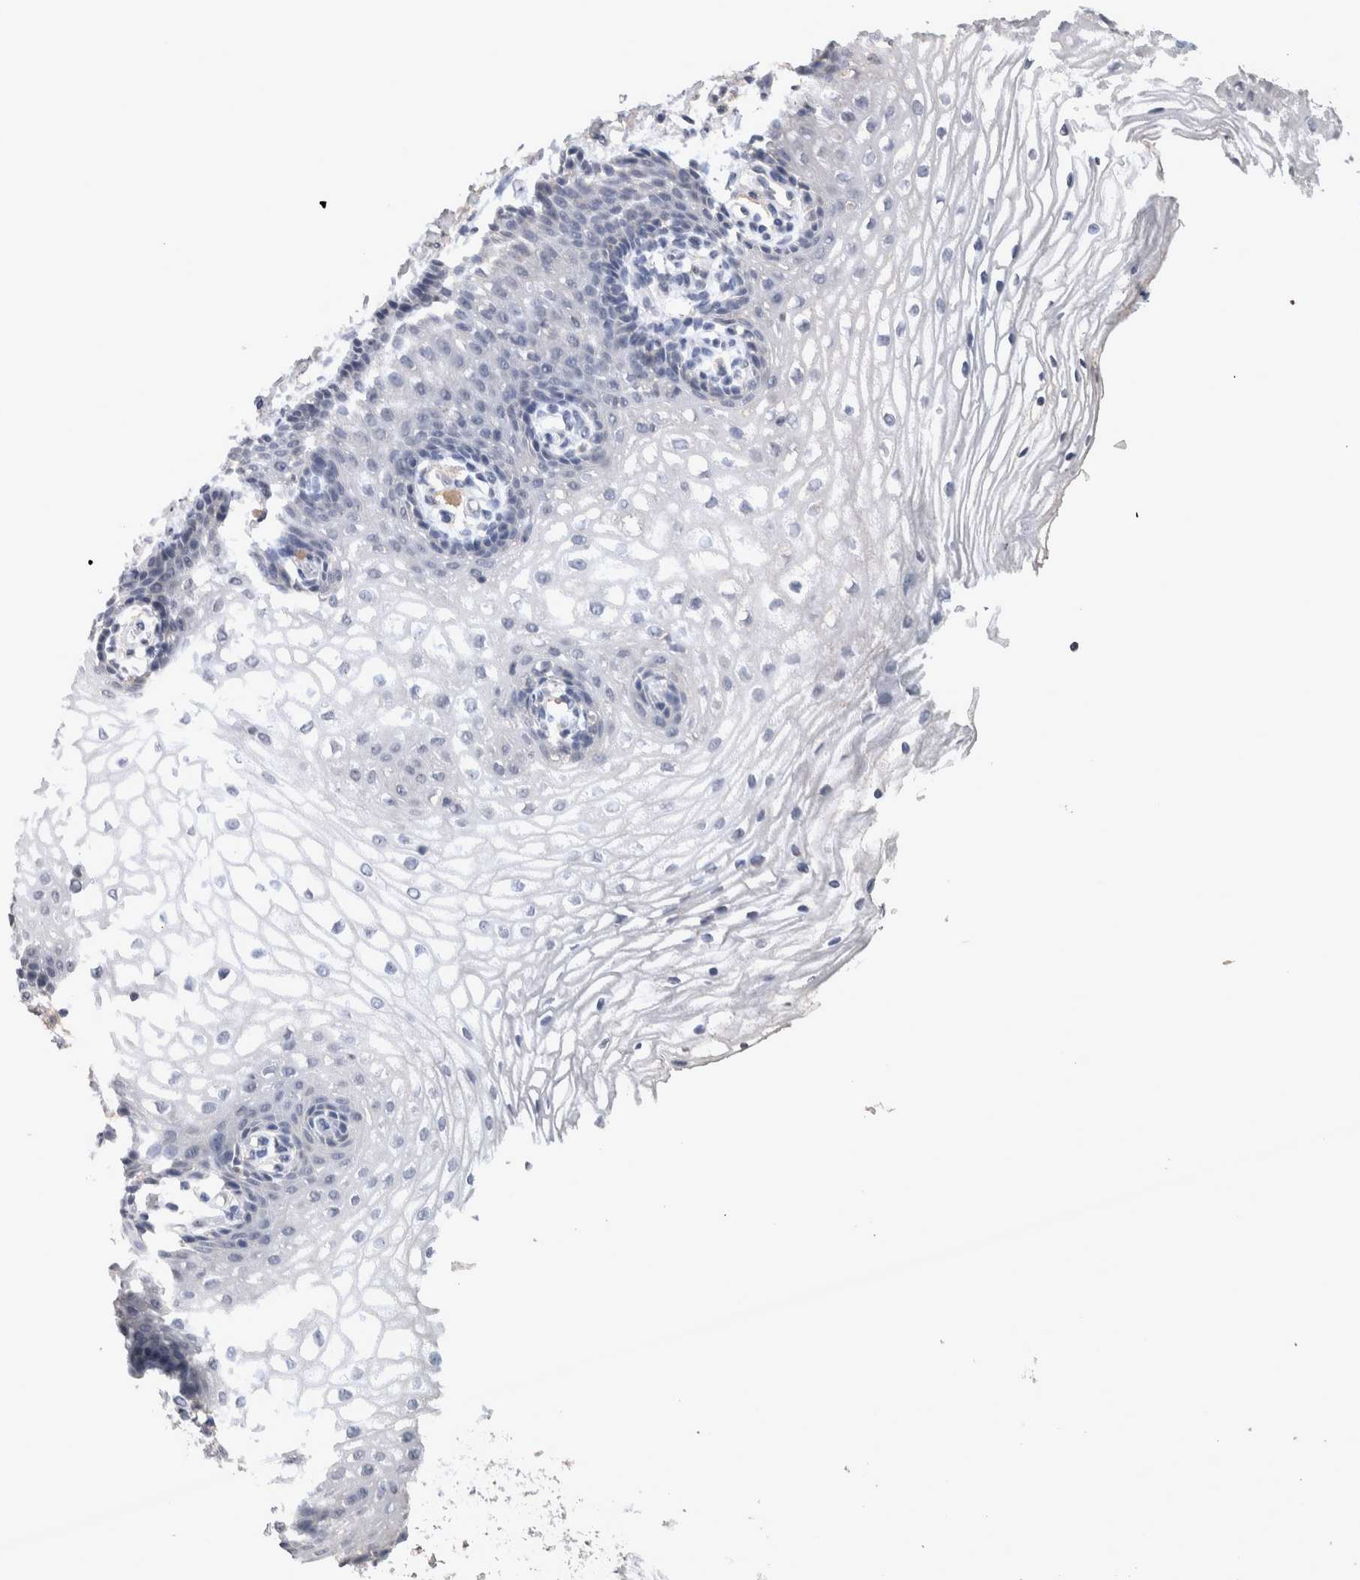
{"staining": {"intensity": "negative", "quantity": "none", "location": "none"}, "tissue": "vagina", "cell_type": "Squamous epithelial cells", "image_type": "normal", "snomed": [{"axis": "morphology", "description": "Normal tissue, NOS"}, {"axis": "topography", "description": "Vagina"}], "caption": "This is a image of IHC staining of normal vagina, which shows no staining in squamous epithelial cells. (DAB IHC visualized using brightfield microscopy, high magnification).", "gene": "WNT7A", "patient": {"sex": "female", "age": 60}}